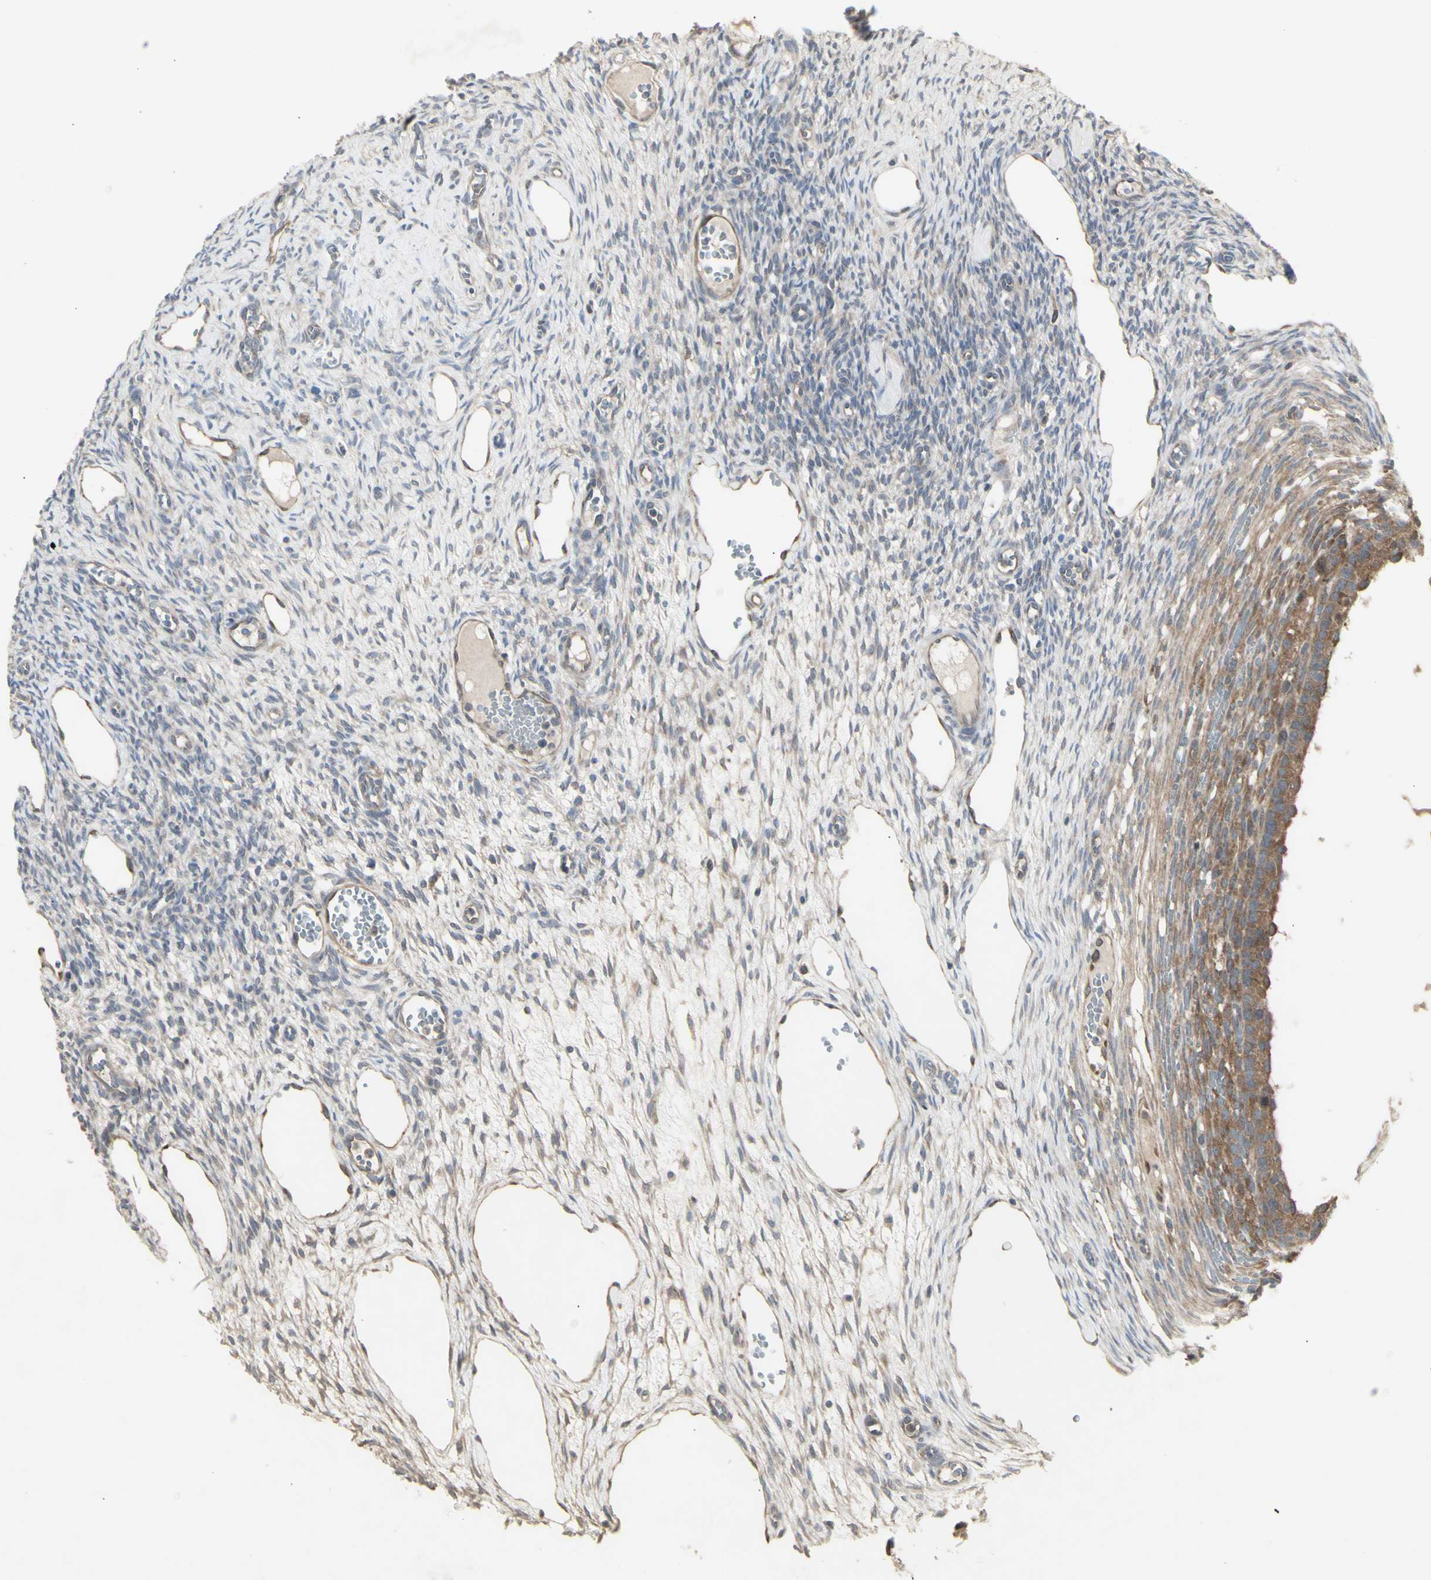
{"staining": {"intensity": "weak", "quantity": ">75%", "location": "cytoplasmic/membranous"}, "tissue": "ovary", "cell_type": "Ovarian stroma cells", "image_type": "normal", "snomed": [{"axis": "morphology", "description": "Normal tissue, NOS"}, {"axis": "topography", "description": "Ovary"}], "caption": "The photomicrograph demonstrates immunohistochemical staining of unremarkable ovary. There is weak cytoplasmic/membranous expression is seen in about >75% of ovarian stroma cells.", "gene": "CHURC1", "patient": {"sex": "female", "age": 33}}